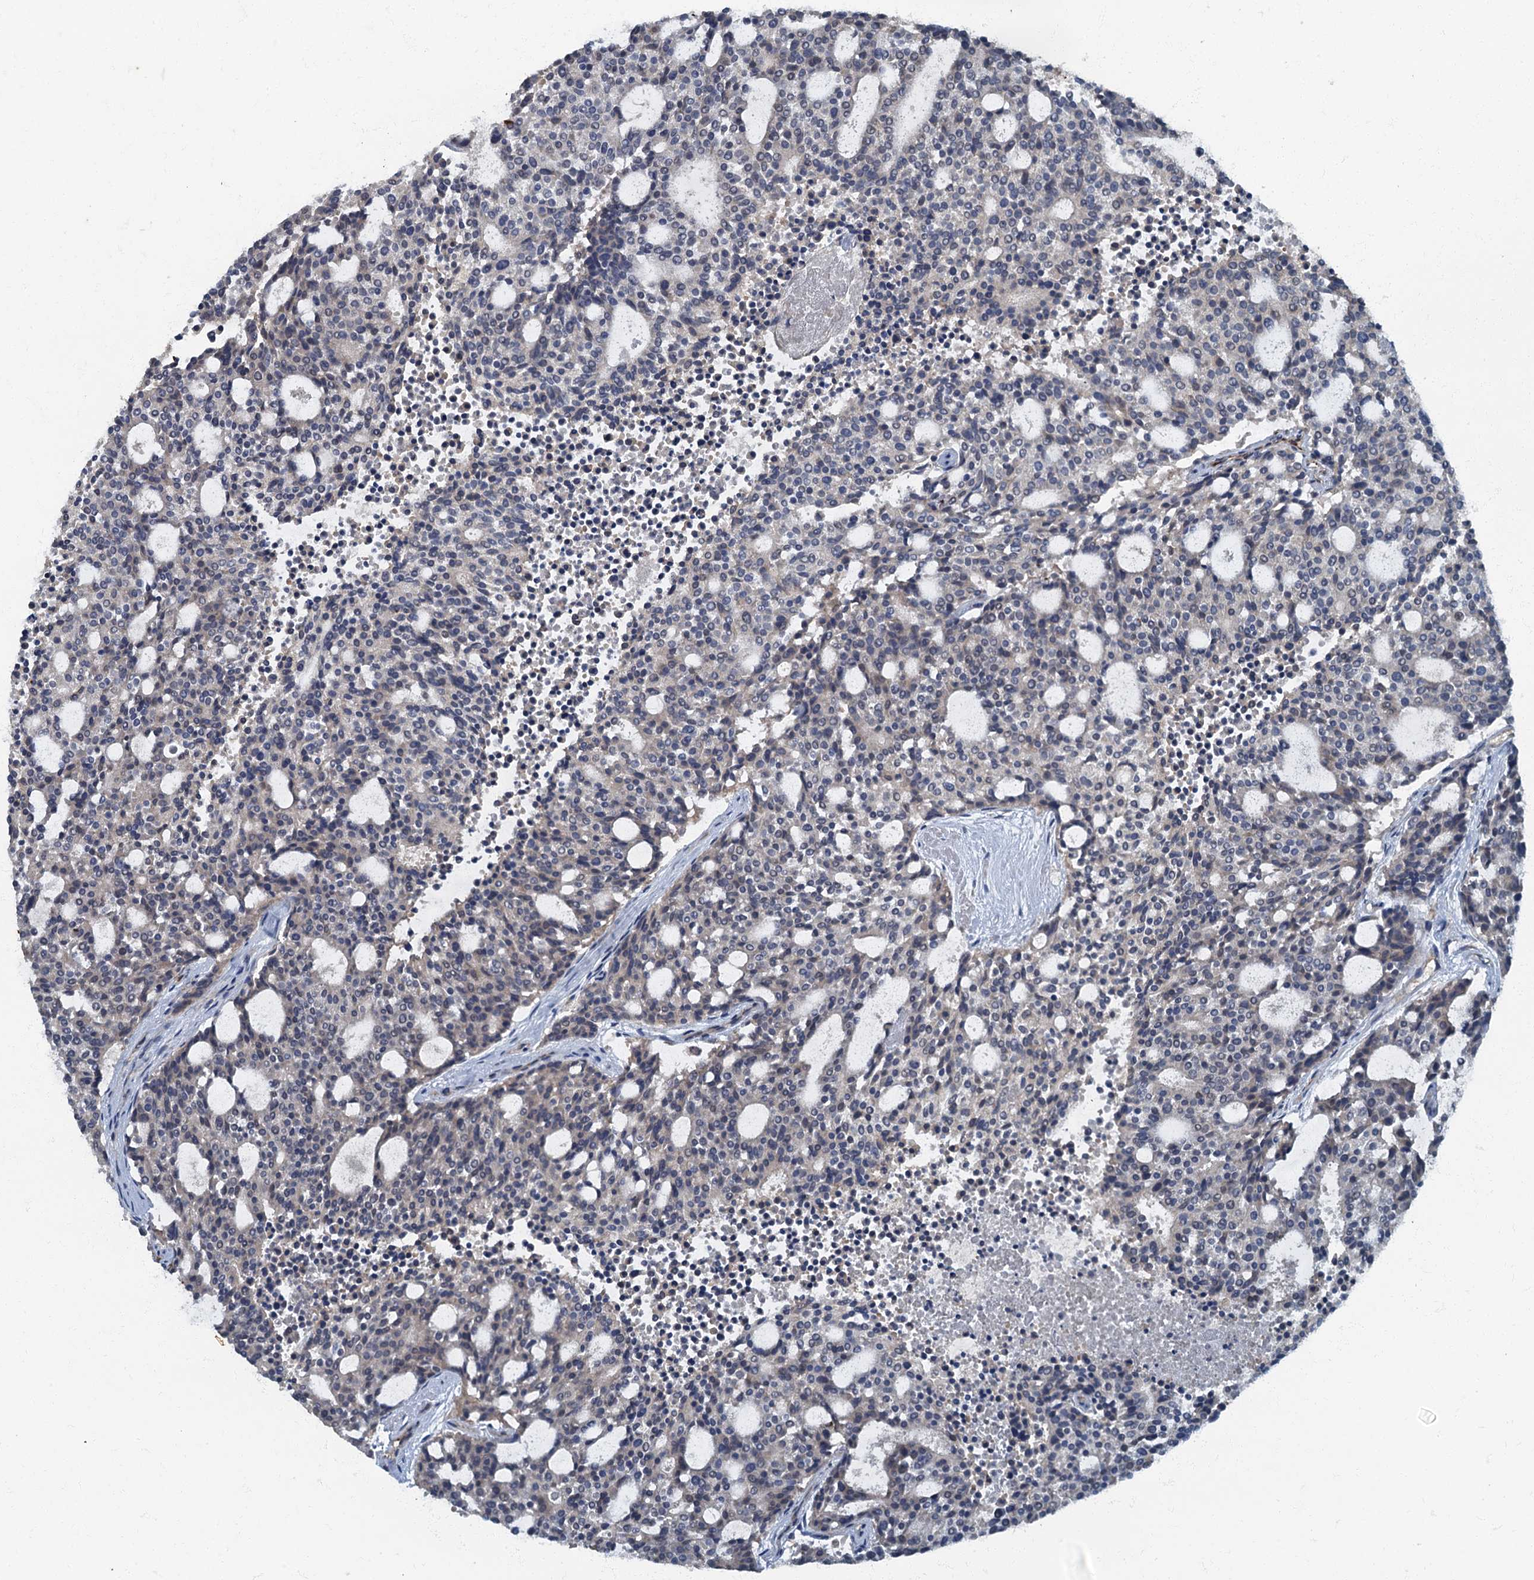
{"staining": {"intensity": "negative", "quantity": "none", "location": "none"}, "tissue": "carcinoid", "cell_type": "Tumor cells", "image_type": "cancer", "snomed": [{"axis": "morphology", "description": "Carcinoid, malignant, NOS"}, {"axis": "topography", "description": "Pancreas"}], "caption": "IHC of human carcinoid exhibits no expression in tumor cells. (DAB (3,3'-diaminobenzidine) IHC visualized using brightfield microscopy, high magnification).", "gene": "ARL11", "patient": {"sex": "female", "age": 54}}